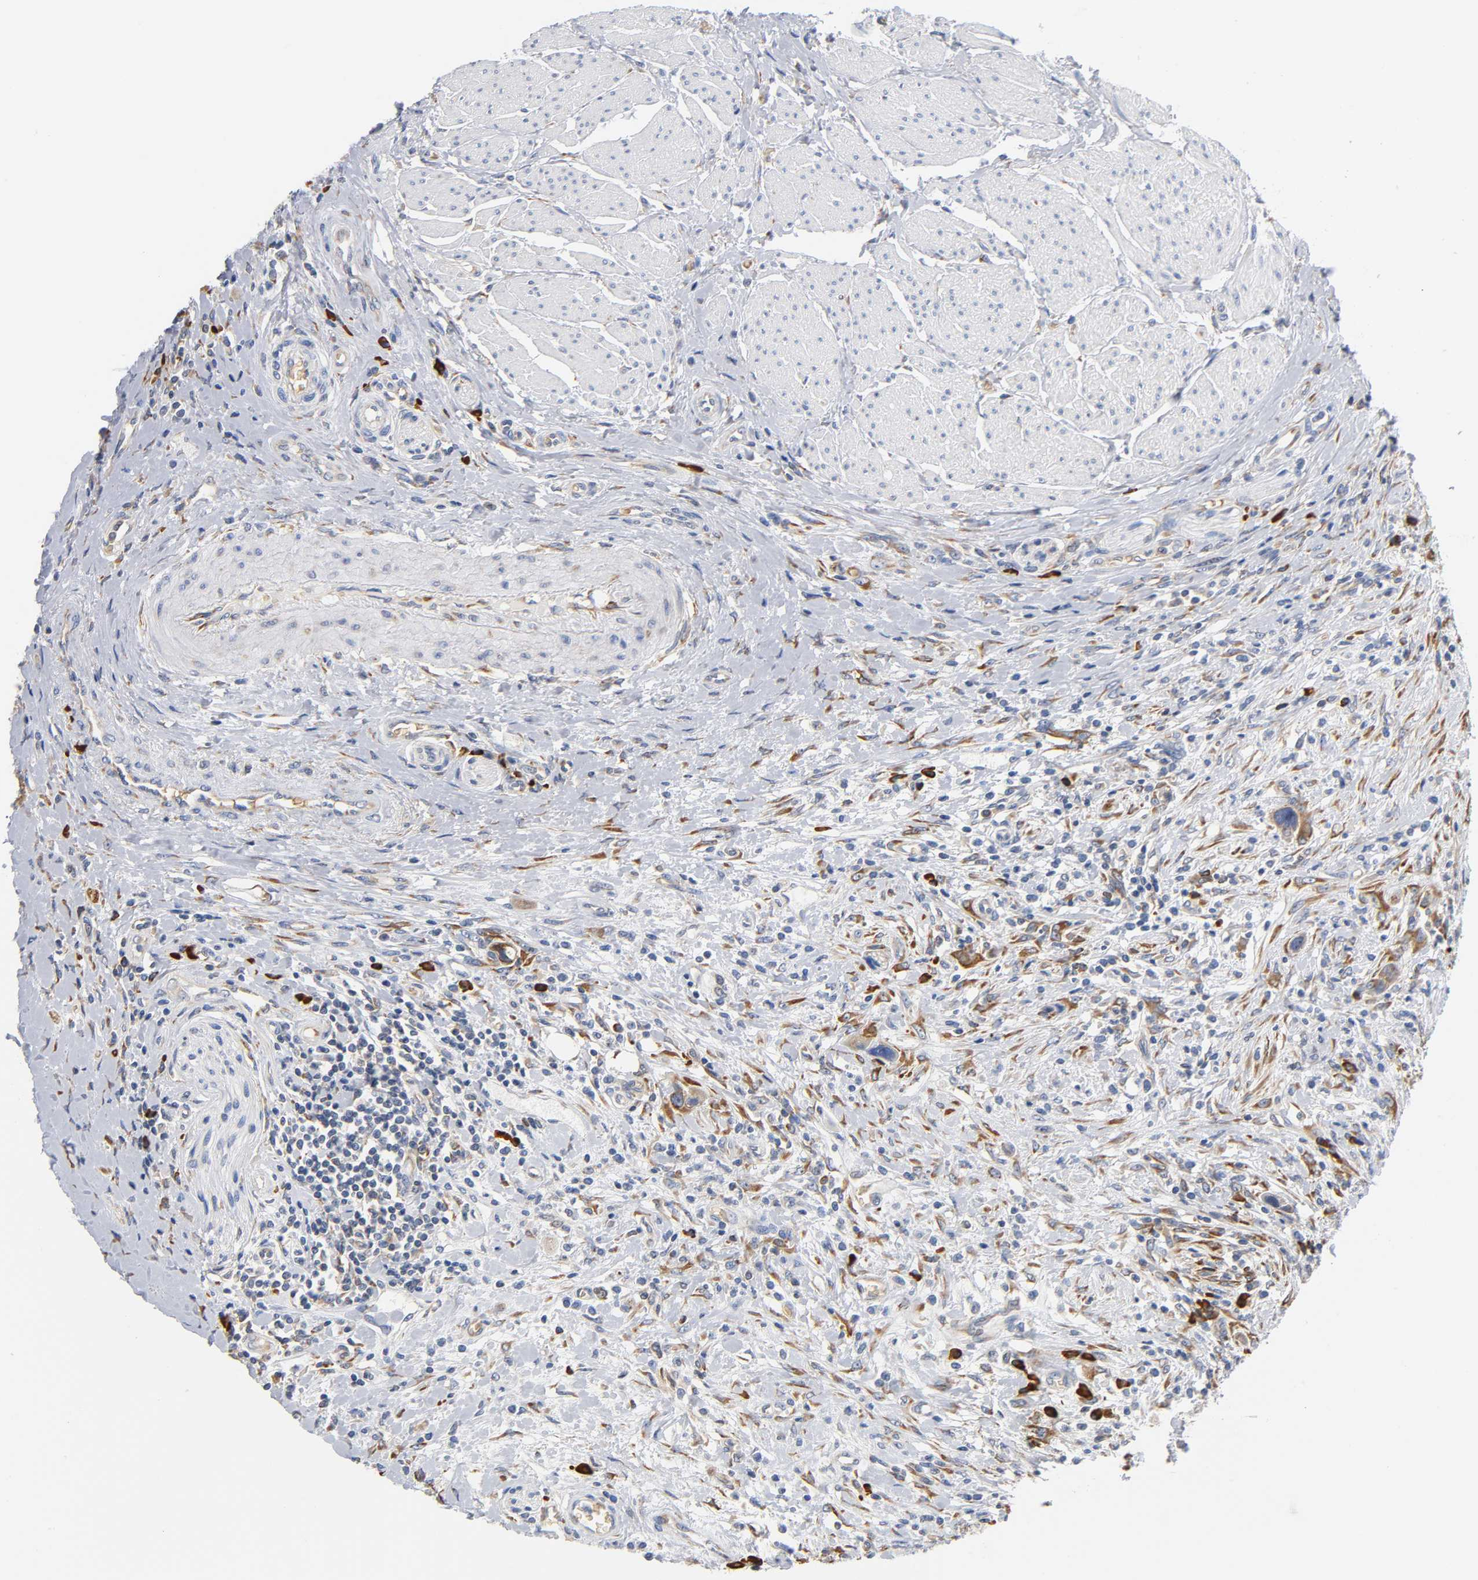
{"staining": {"intensity": "moderate", "quantity": ">75%", "location": "cytoplasmic/membranous"}, "tissue": "urothelial cancer", "cell_type": "Tumor cells", "image_type": "cancer", "snomed": [{"axis": "morphology", "description": "Urothelial carcinoma, High grade"}, {"axis": "topography", "description": "Urinary bladder"}], "caption": "Human high-grade urothelial carcinoma stained with a protein marker demonstrates moderate staining in tumor cells.", "gene": "UCKL1", "patient": {"sex": "male", "age": 50}}